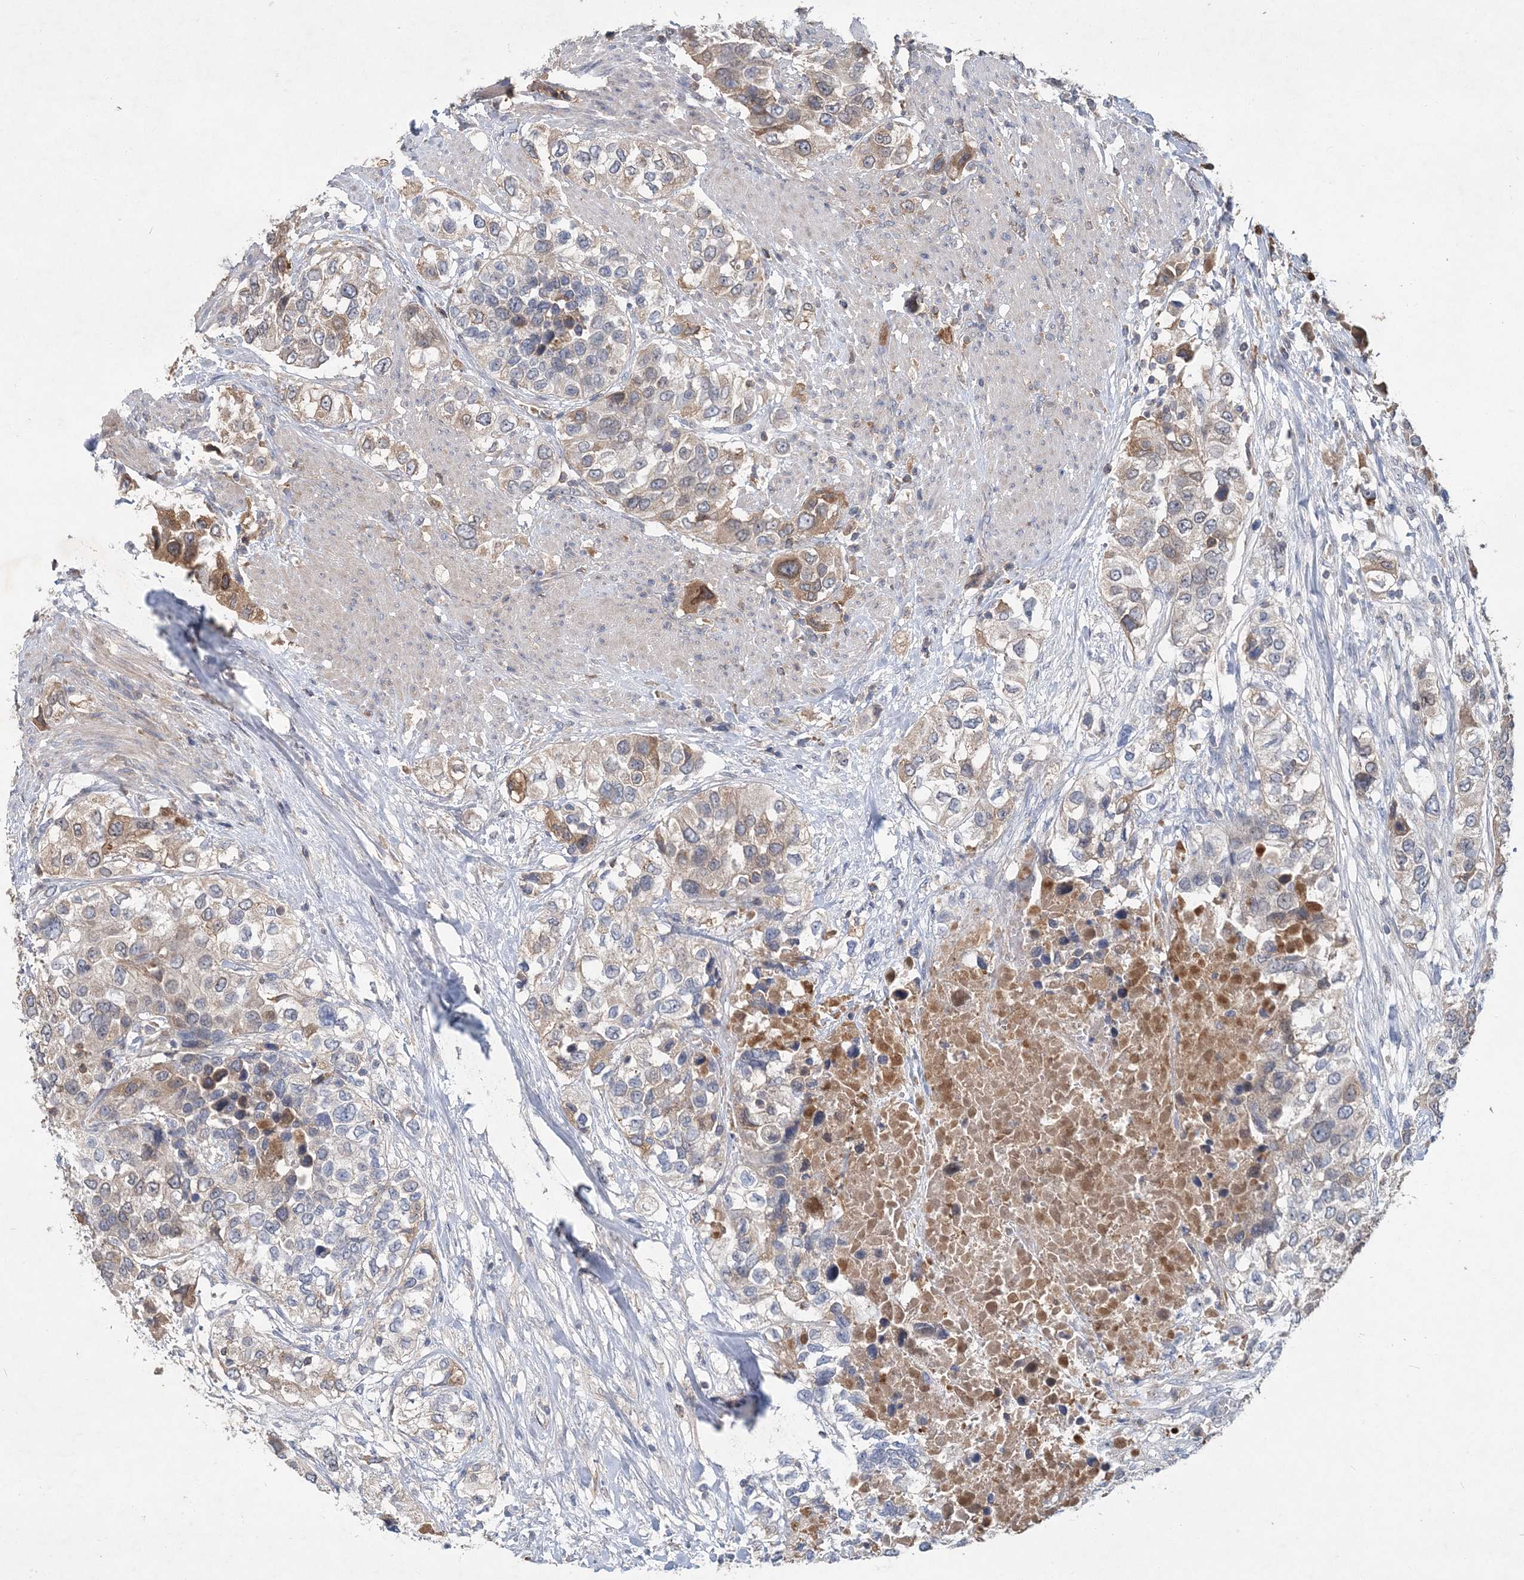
{"staining": {"intensity": "moderate", "quantity": "<25%", "location": "cytoplasmic/membranous"}, "tissue": "urothelial cancer", "cell_type": "Tumor cells", "image_type": "cancer", "snomed": [{"axis": "morphology", "description": "Urothelial carcinoma, High grade"}, {"axis": "topography", "description": "Urinary bladder"}], "caption": "Urothelial cancer was stained to show a protein in brown. There is low levels of moderate cytoplasmic/membranous positivity in about <25% of tumor cells. The protein is stained brown, and the nuclei are stained in blue (DAB IHC with brightfield microscopy, high magnification).", "gene": "RNF25", "patient": {"sex": "female", "age": 80}}